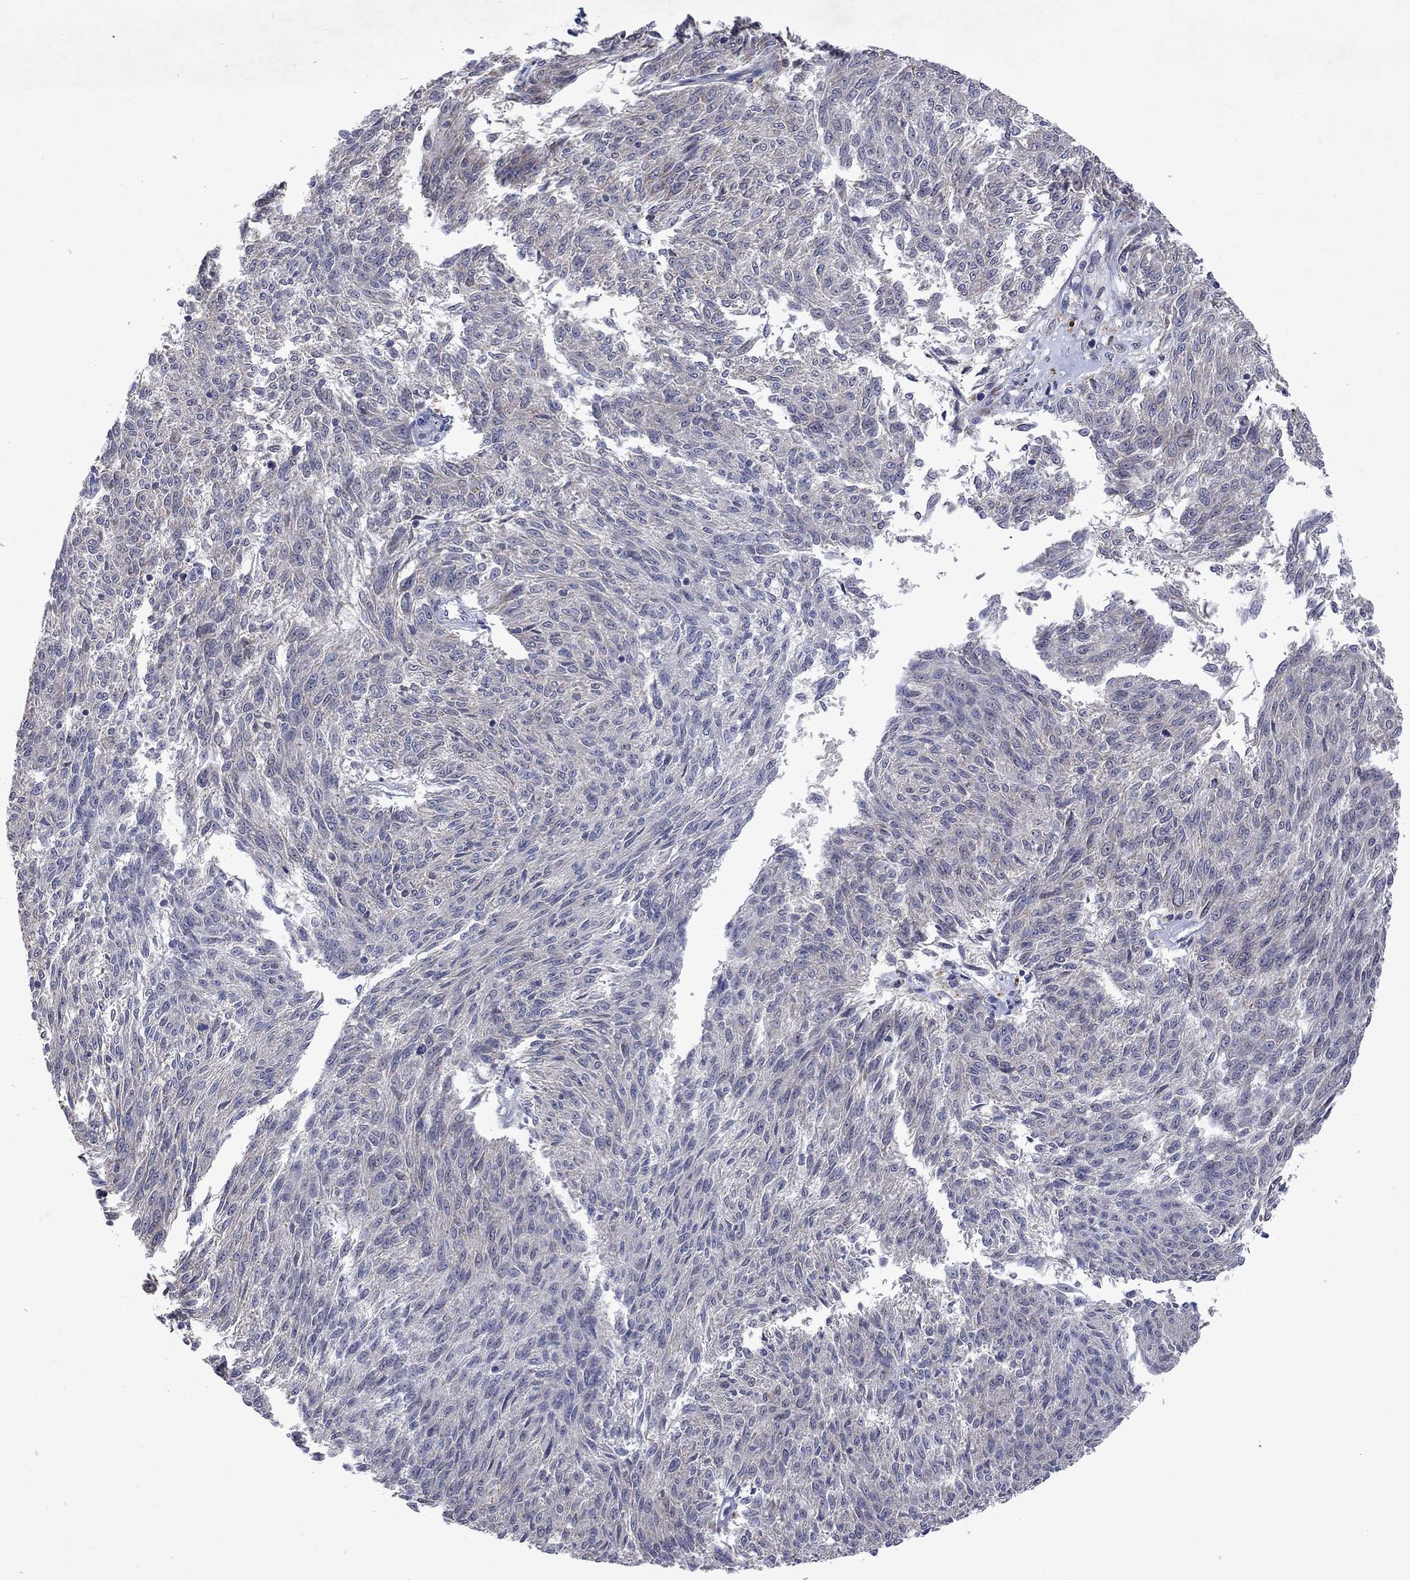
{"staining": {"intensity": "negative", "quantity": "none", "location": "none"}, "tissue": "melanoma", "cell_type": "Tumor cells", "image_type": "cancer", "snomed": [{"axis": "morphology", "description": "Malignant melanoma, NOS"}, {"axis": "topography", "description": "Skin"}], "caption": "Immunohistochemistry (IHC) of melanoma demonstrates no positivity in tumor cells.", "gene": "TMEM97", "patient": {"sex": "female", "age": 72}}